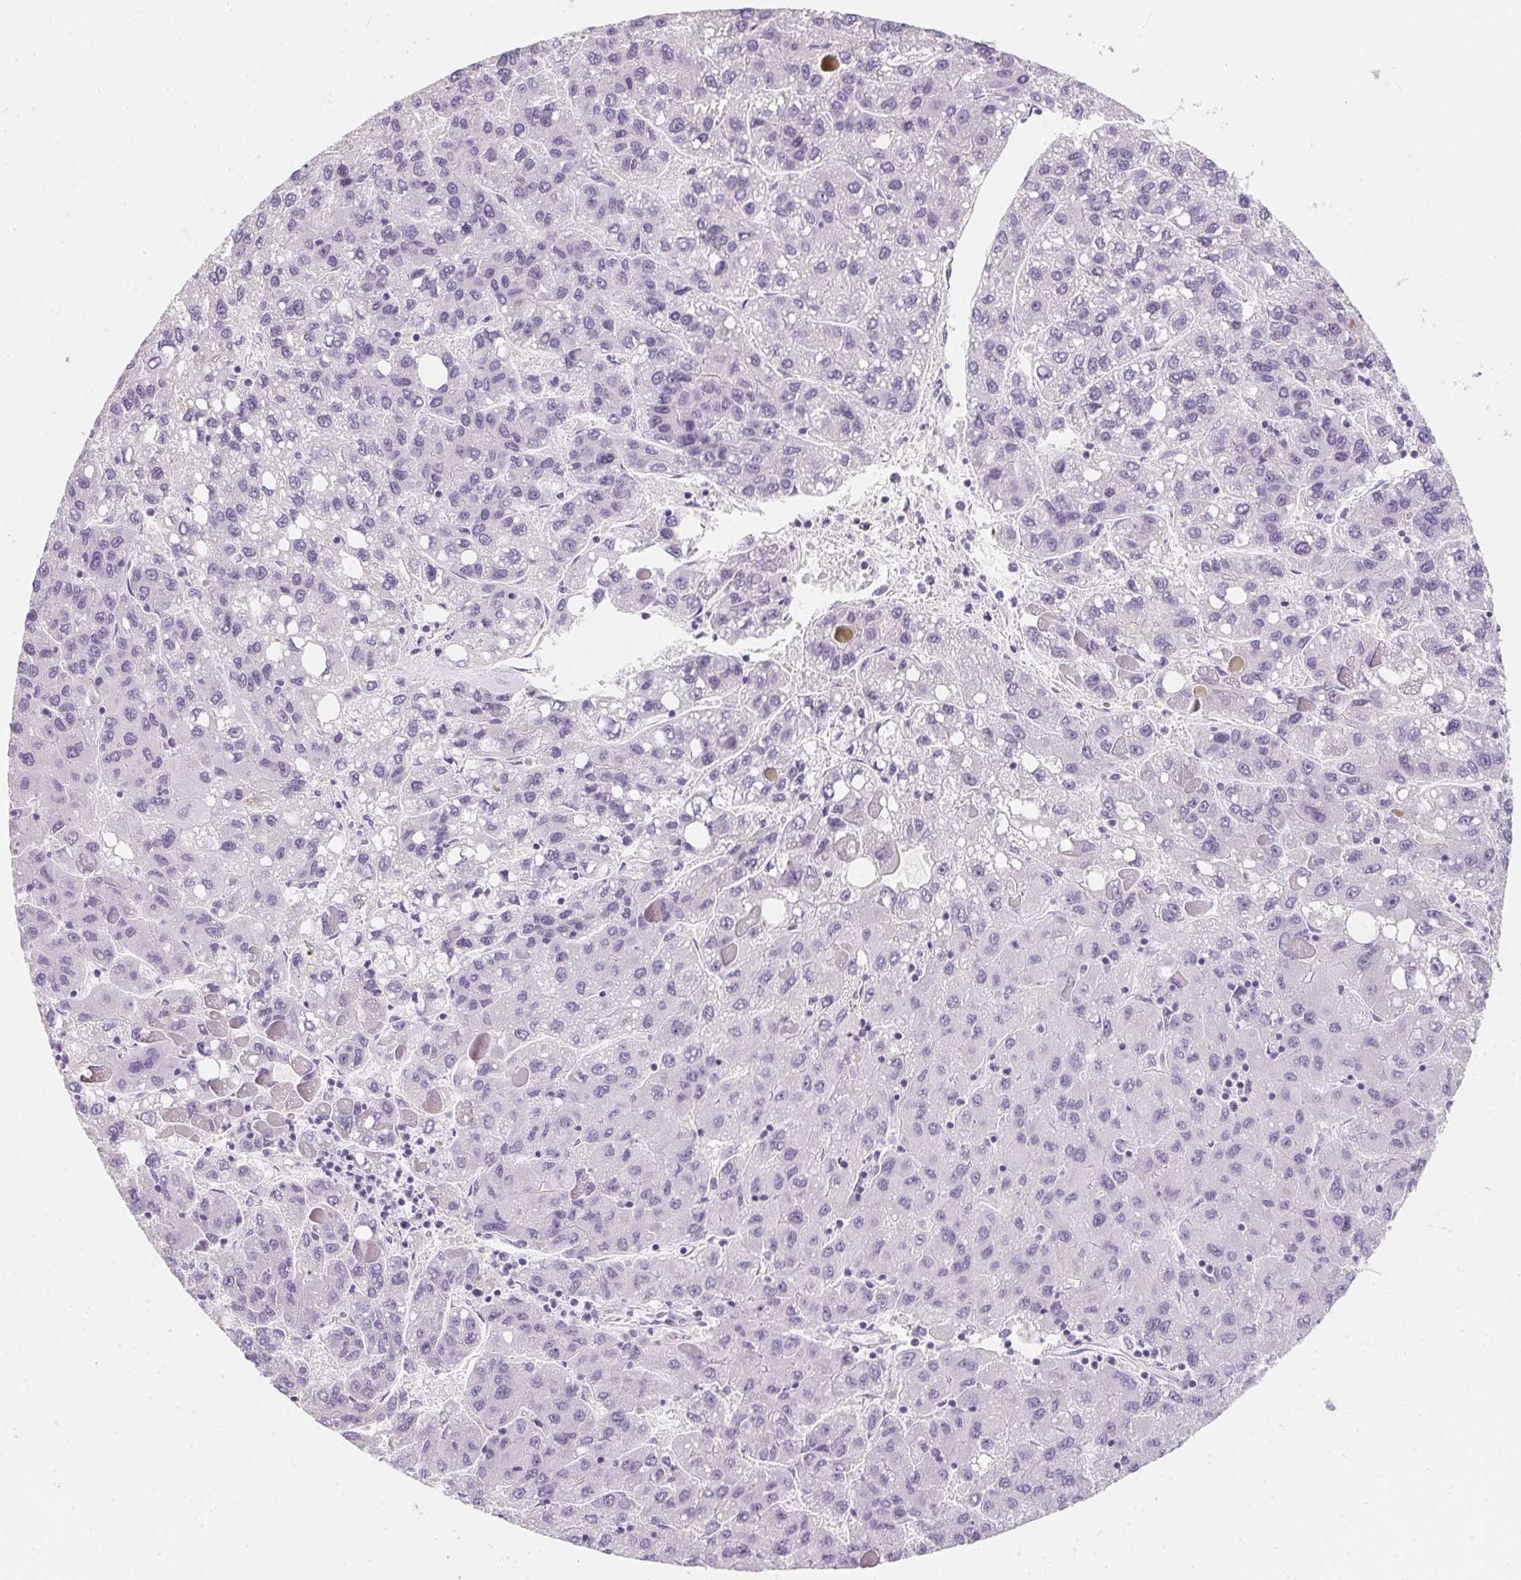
{"staining": {"intensity": "negative", "quantity": "none", "location": "none"}, "tissue": "liver cancer", "cell_type": "Tumor cells", "image_type": "cancer", "snomed": [{"axis": "morphology", "description": "Carcinoma, Hepatocellular, NOS"}, {"axis": "topography", "description": "Liver"}], "caption": "This is a photomicrograph of IHC staining of liver cancer (hepatocellular carcinoma), which shows no positivity in tumor cells.", "gene": "AQP5", "patient": {"sex": "female", "age": 82}}